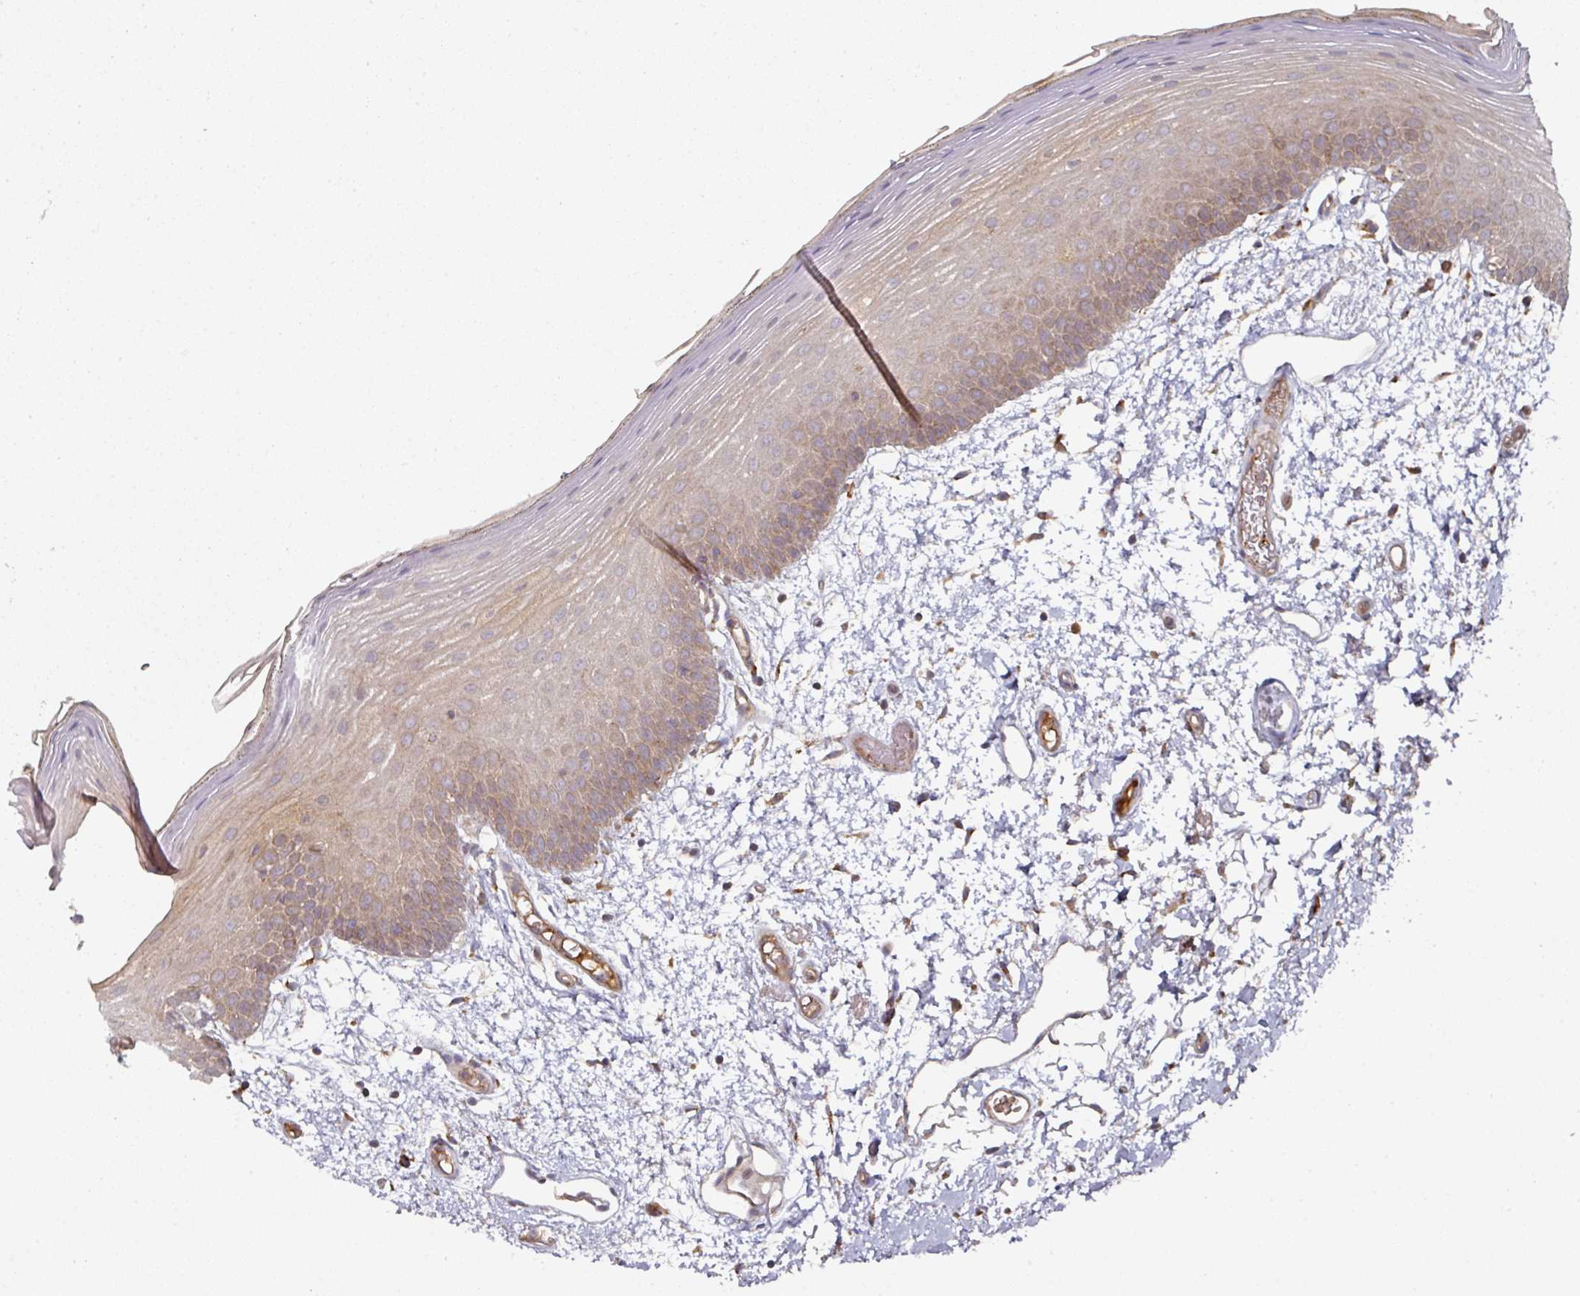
{"staining": {"intensity": "weak", "quantity": "25%-75%", "location": "cytoplasmic/membranous"}, "tissue": "oral mucosa", "cell_type": "Squamous epithelial cells", "image_type": "normal", "snomed": [{"axis": "morphology", "description": "Normal tissue, NOS"}, {"axis": "morphology", "description": "Squamous cell carcinoma, NOS"}, {"axis": "topography", "description": "Oral tissue"}, {"axis": "topography", "description": "Head-Neck"}], "caption": "A photomicrograph of oral mucosa stained for a protein shows weak cytoplasmic/membranous brown staining in squamous epithelial cells. (IHC, brightfield microscopy, high magnification).", "gene": "CEP95", "patient": {"sex": "female", "age": 81}}